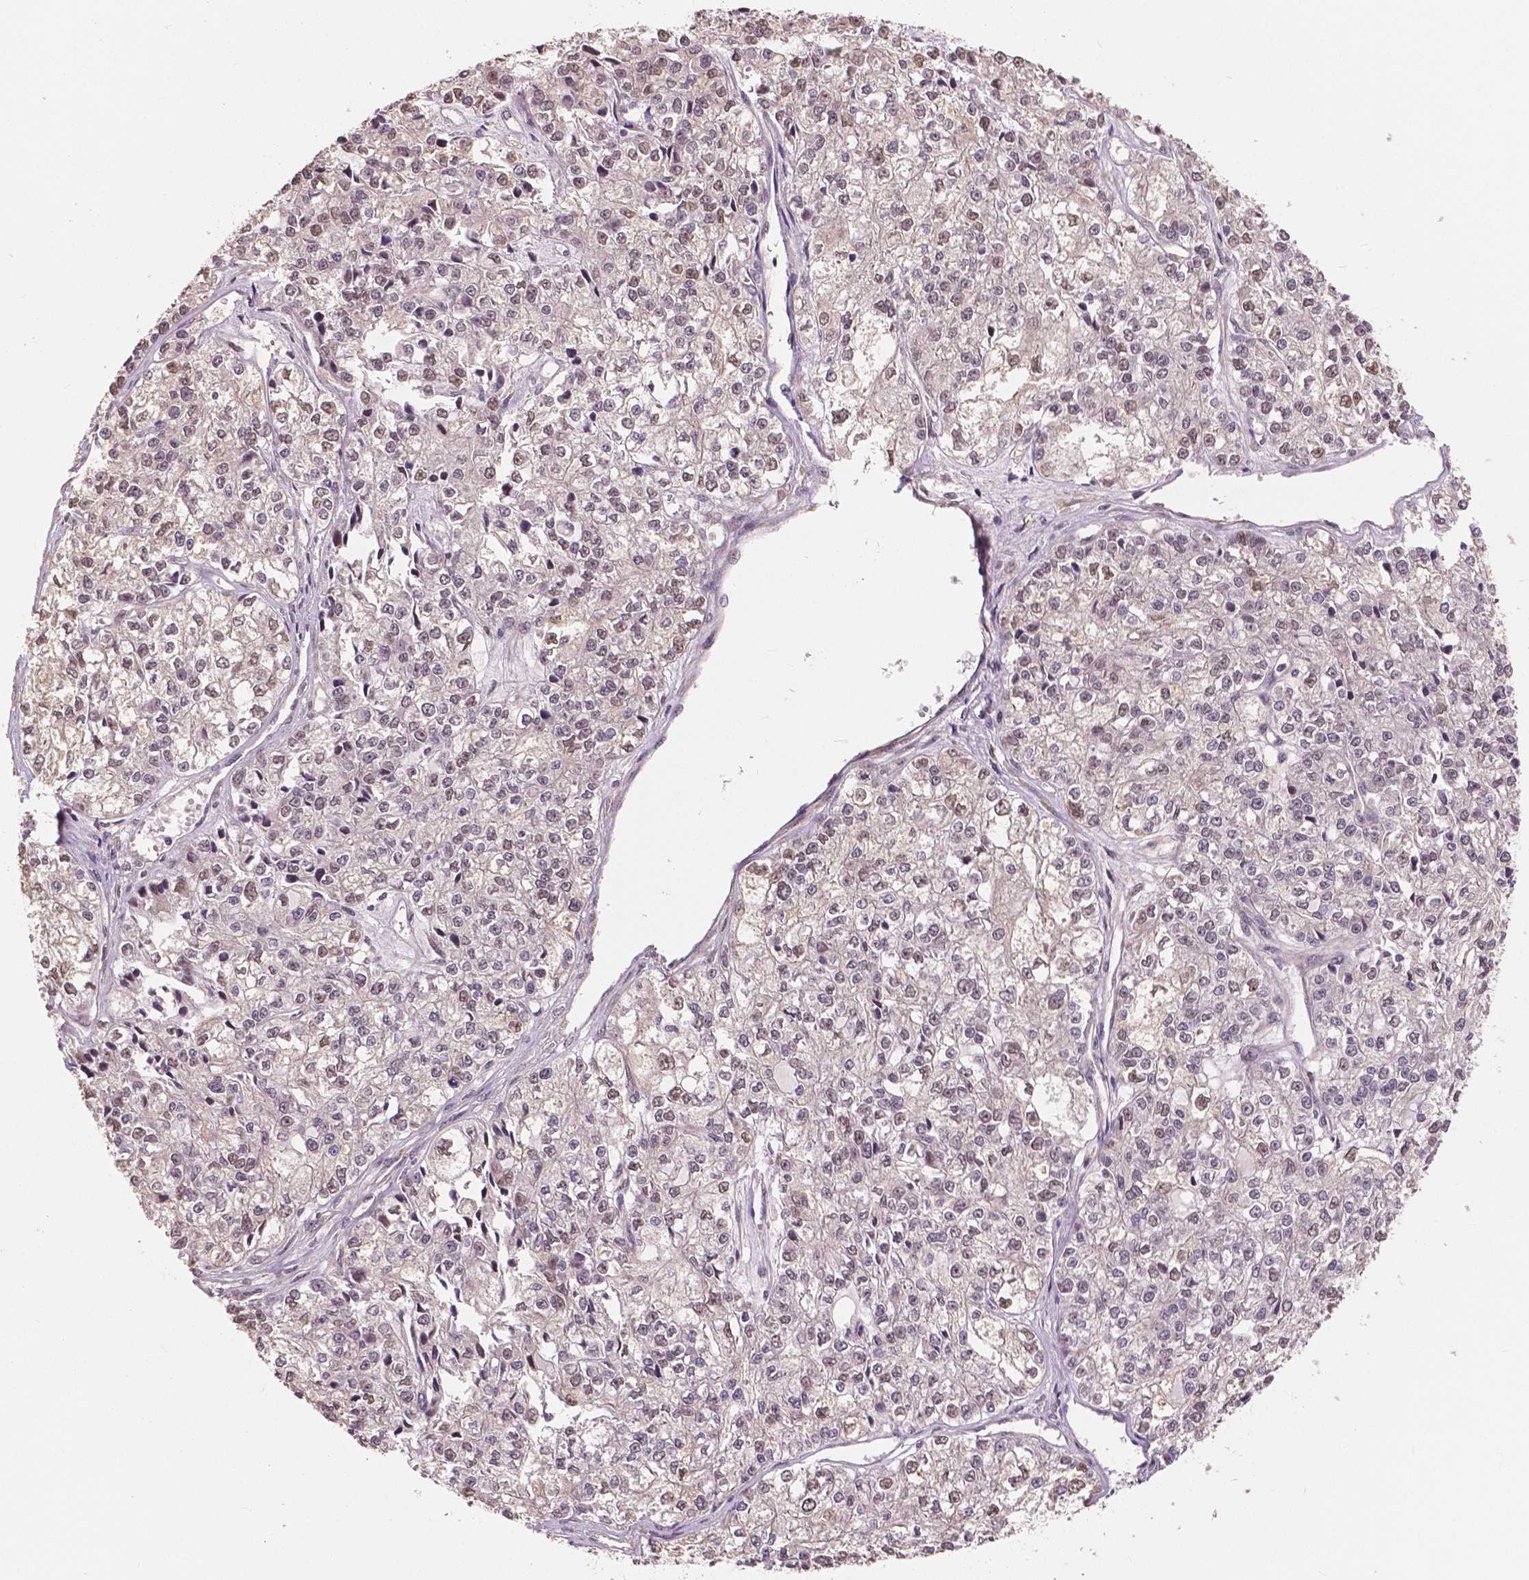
{"staining": {"intensity": "moderate", "quantity": "25%-75%", "location": "nuclear"}, "tissue": "ovarian cancer", "cell_type": "Tumor cells", "image_type": "cancer", "snomed": [{"axis": "morphology", "description": "Carcinoma, endometroid"}, {"axis": "topography", "description": "Ovary"}], "caption": "Brown immunohistochemical staining in human ovarian cancer shows moderate nuclear positivity in approximately 25%-75% of tumor cells.", "gene": "MAP1LC3B", "patient": {"sex": "female", "age": 64}}